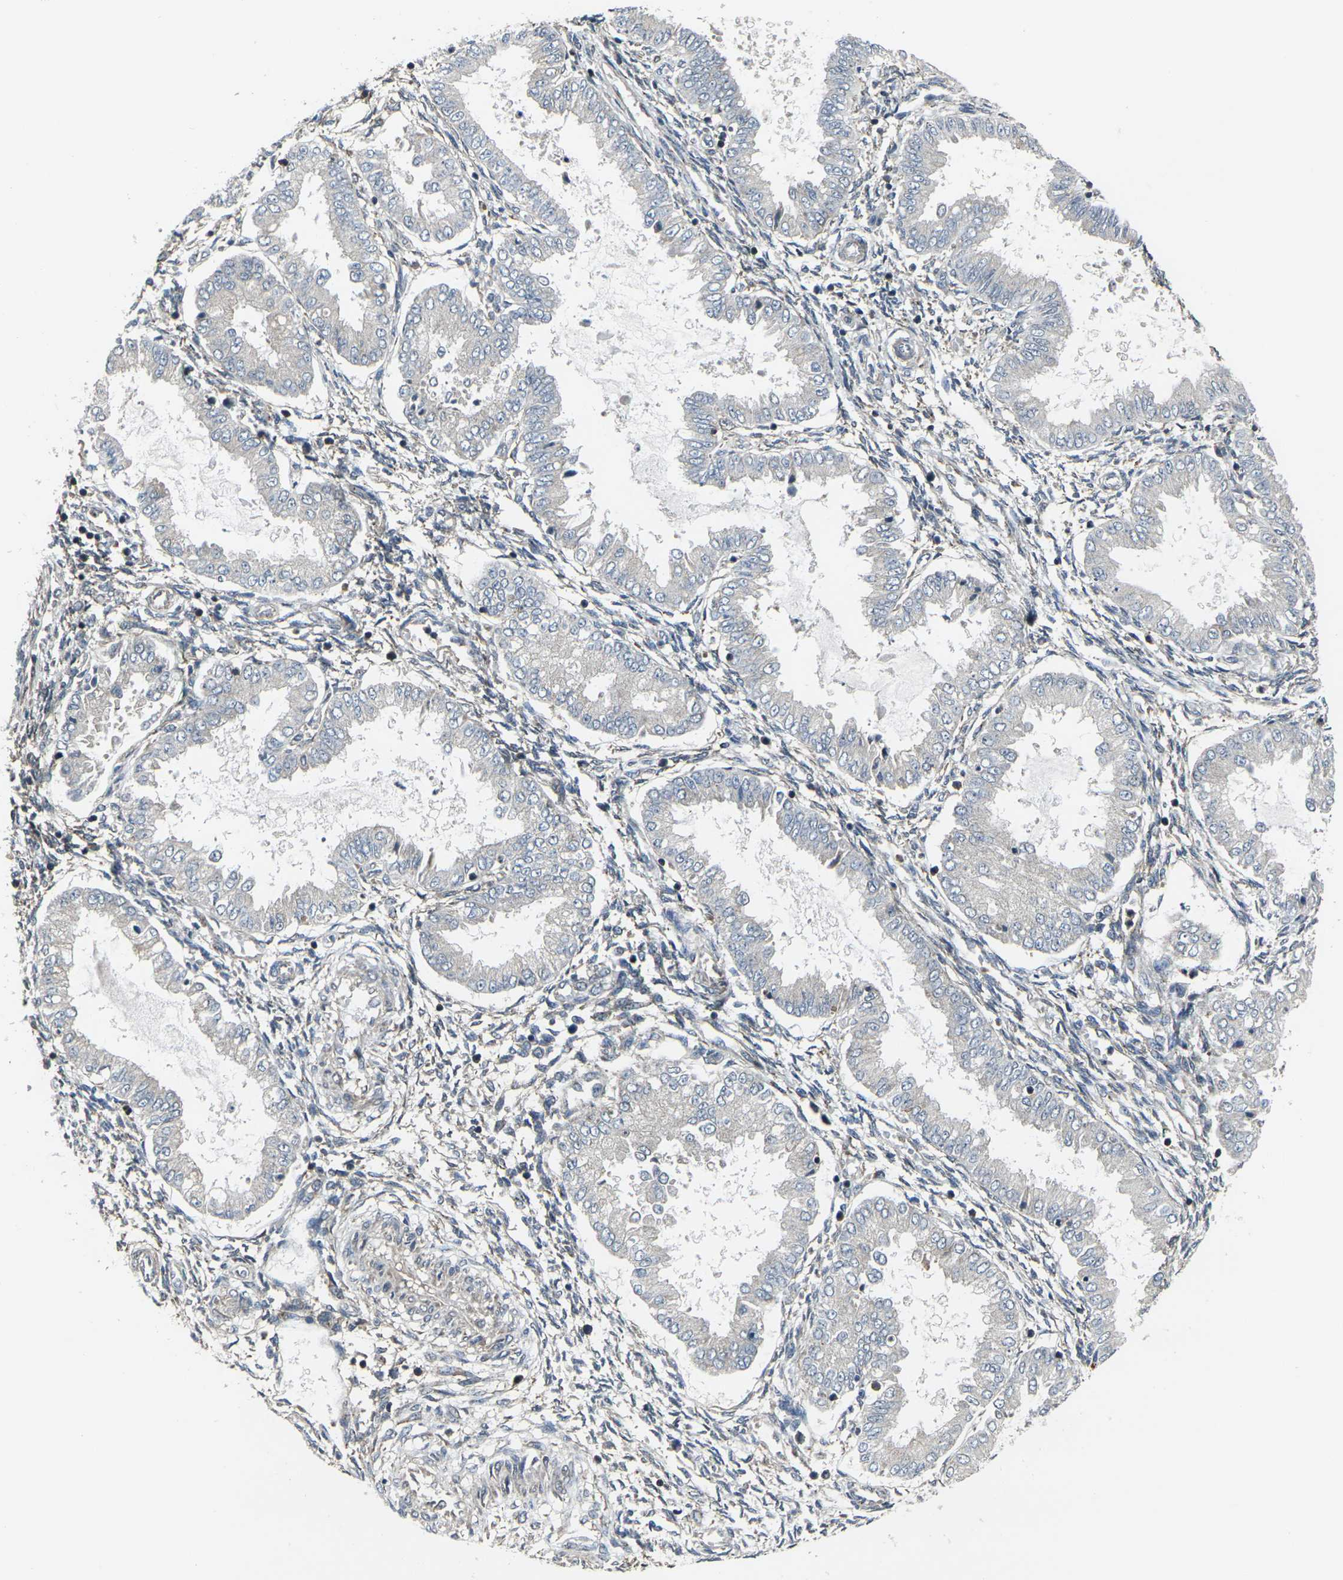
{"staining": {"intensity": "weak", "quantity": "<25%", "location": "cytoplasmic/membranous"}, "tissue": "endometrium", "cell_type": "Cells in endometrial stroma", "image_type": "normal", "snomed": [{"axis": "morphology", "description": "Normal tissue, NOS"}, {"axis": "topography", "description": "Endometrium"}], "caption": "Immunohistochemical staining of benign endometrium displays no significant expression in cells in endometrial stroma. (Stains: DAB (3,3'-diaminobenzidine) IHC with hematoxylin counter stain, Microscopy: brightfield microscopy at high magnification).", "gene": "PRKACB", "patient": {"sex": "female", "age": 33}}